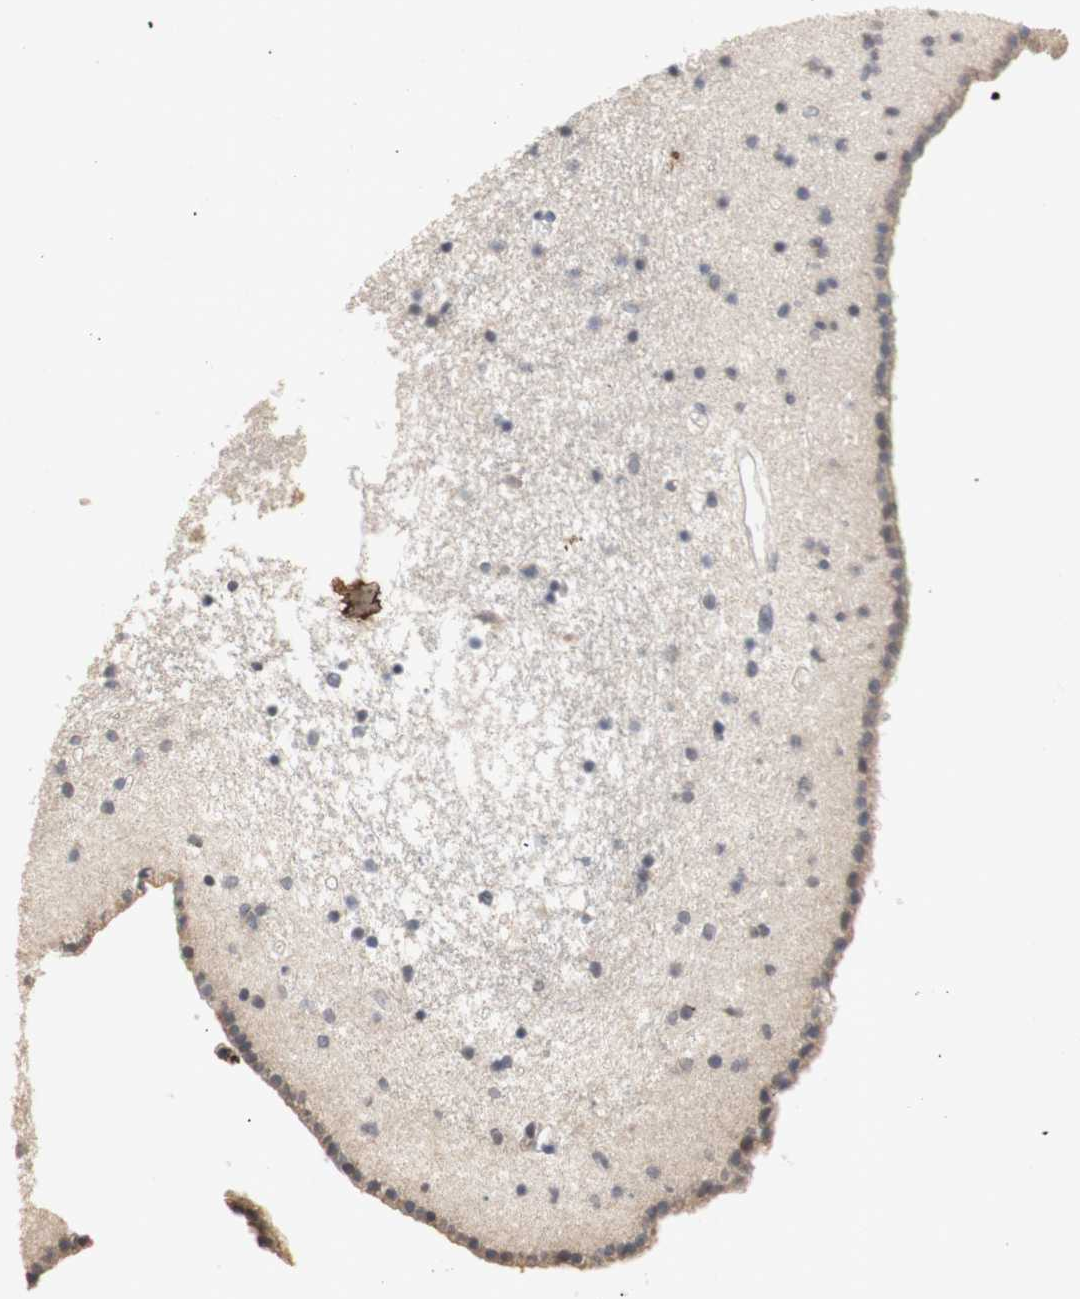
{"staining": {"intensity": "negative", "quantity": "none", "location": "none"}, "tissue": "caudate", "cell_type": "Glial cells", "image_type": "normal", "snomed": [{"axis": "morphology", "description": "Normal tissue, NOS"}, {"axis": "topography", "description": "Lateral ventricle wall"}], "caption": "Benign caudate was stained to show a protein in brown. There is no significant positivity in glial cells. (Stains: DAB IHC with hematoxylin counter stain, Microscopy: brightfield microscopy at high magnification).", "gene": "FOSB", "patient": {"sex": "male", "age": 45}}